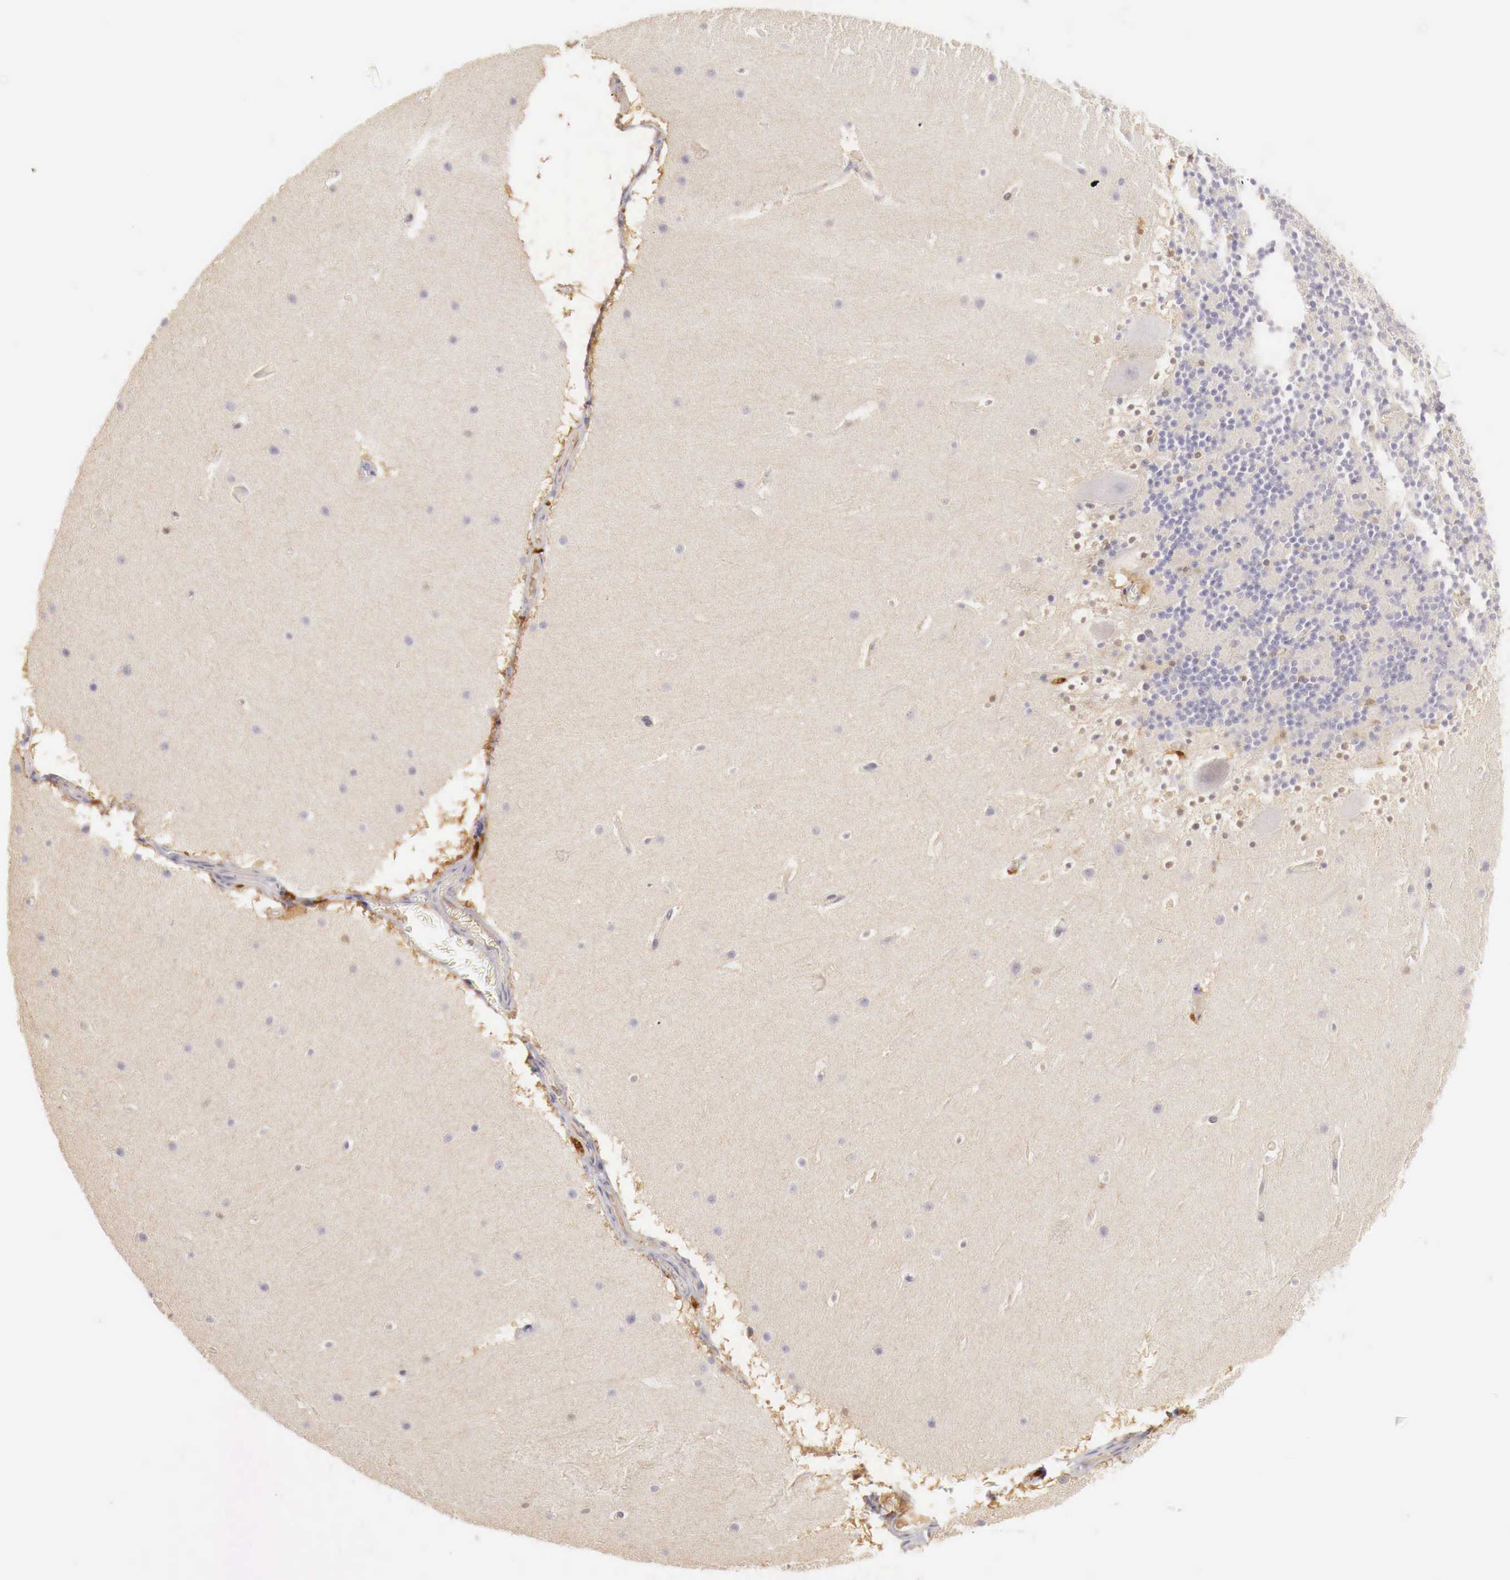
{"staining": {"intensity": "negative", "quantity": "none", "location": "none"}, "tissue": "cerebellum", "cell_type": "Cells in granular layer", "image_type": "normal", "snomed": [{"axis": "morphology", "description": "Normal tissue, NOS"}, {"axis": "topography", "description": "Cerebellum"}], "caption": "Human cerebellum stained for a protein using immunohistochemistry (IHC) demonstrates no staining in cells in granular layer.", "gene": "RENBP", "patient": {"sex": "male", "age": 45}}